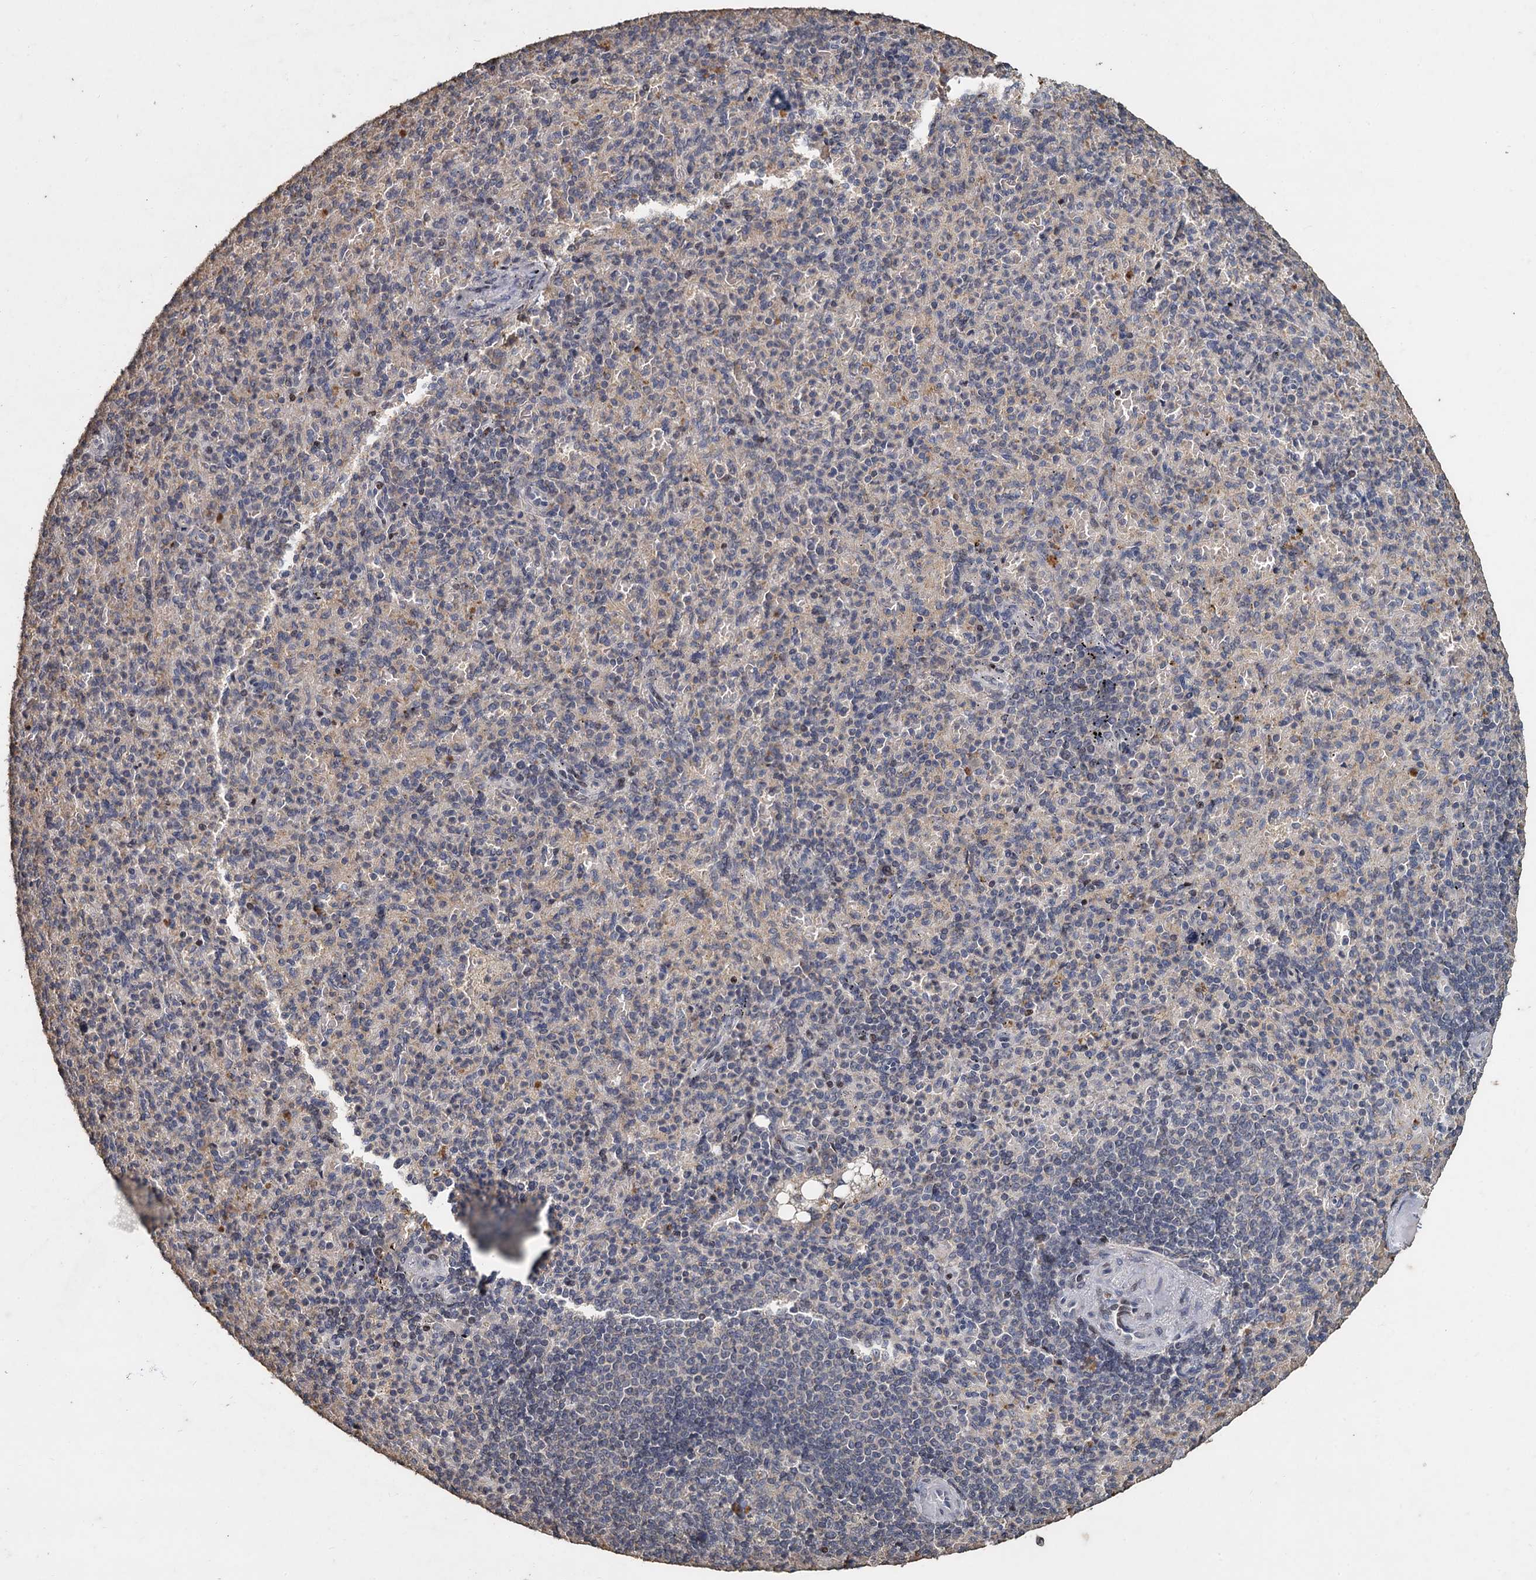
{"staining": {"intensity": "negative", "quantity": "none", "location": "none"}, "tissue": "spleen", "cell_type": "Cells in red pulp", "image_type": "normal", "snomed": [{"axis": "morphology", "description": "Normal tissue, NOS"}, {"axis": "topography", "description": "Spleen"}], "caption": "Human spleen stained for a protein using IHC shows no staining in cells in red pulp.", "gene": "CCDC61", "patient": {"sex": "female", "age": 74}}